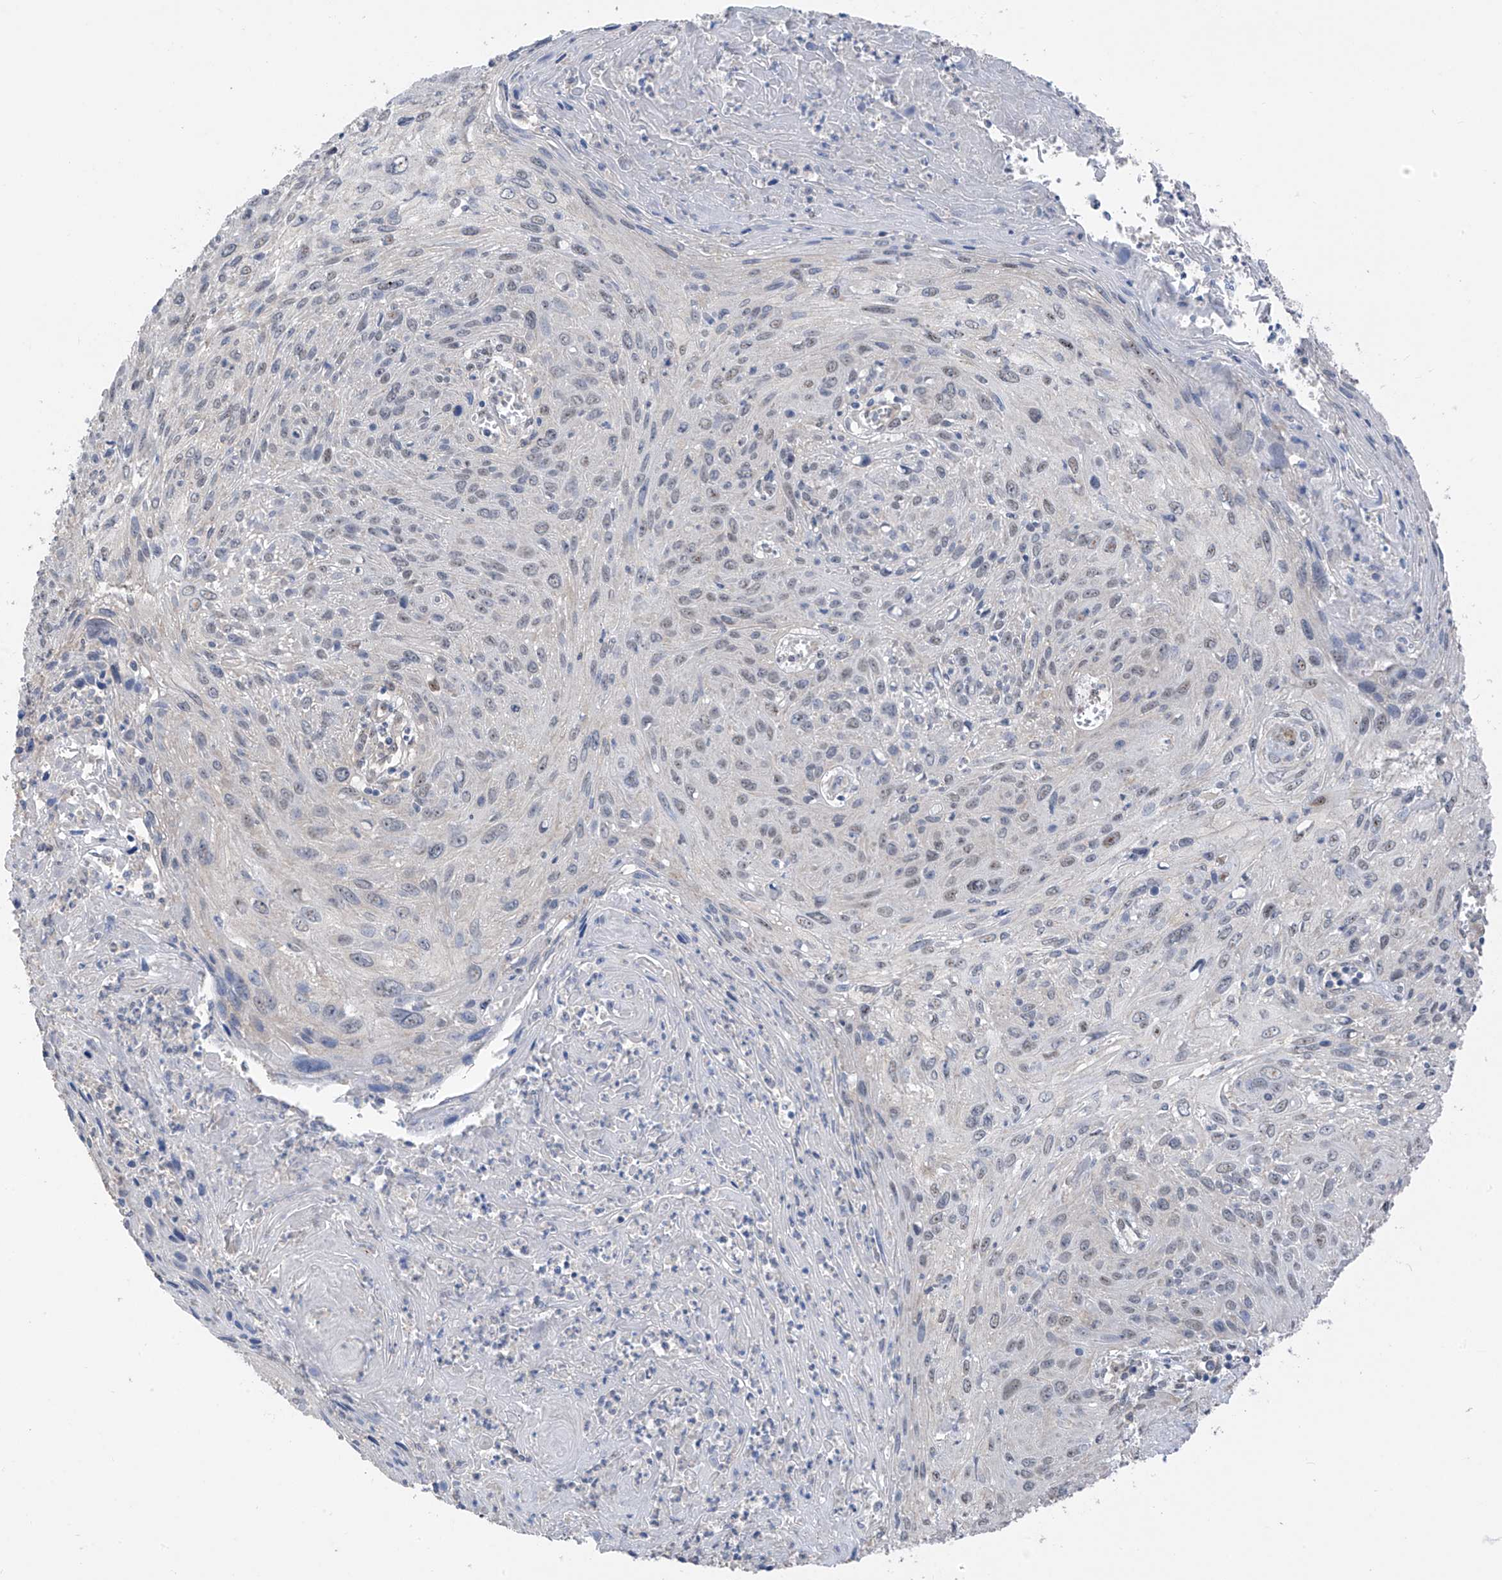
{"staining": {"intensity": "weak", "quantity": "<25%", "location": "nuclear"}, "tissue": "cervical cancer", "cell_type": "Tumor cells", "image_type": "cancer", "snomed": [{"axis": "morphology", "description": "Squamous cell carcinoma, NOS"}, {"axis": "topography", "description": "Cervix"}], "caption": "IHC micrograph of human cervical squamous cell carcinoma stained for a protein (brown), which reveals no staining in tumor cells.", "gene": "RPL4", "patient": {"sex": "female", "age": 51}}